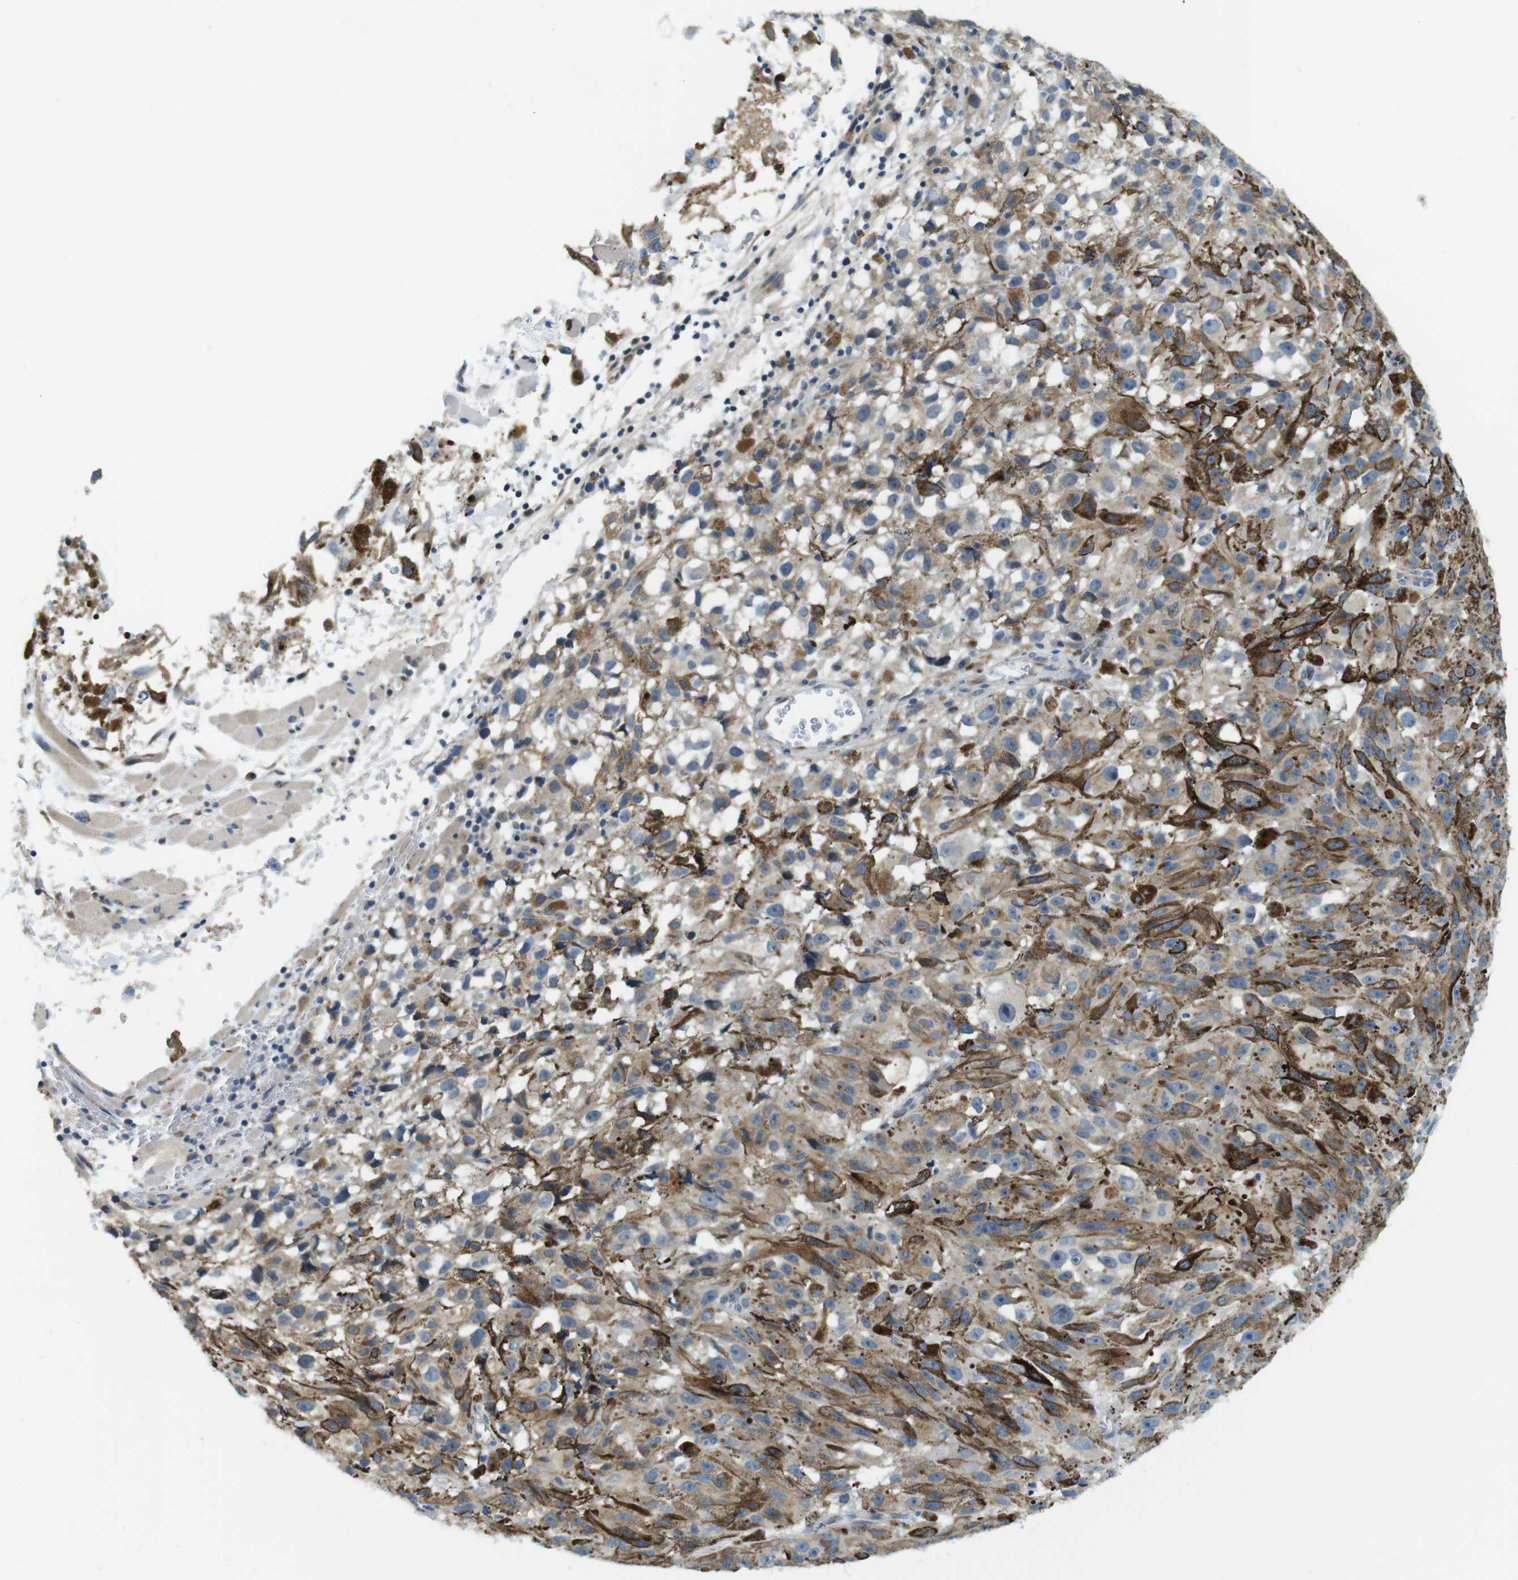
{"staining": {"intensity": "strong", "quantity": "25%-75%", "location": "cytoplasmic/membranous"}, "tissue": "melanoma", "cell_type": "Tumor cells", "image_type": "cancer", "snomed": [{"axis": "morphology", "description": "Malignant melanoma, NOS"}, {"axis": "topography", "description": "Skin"}], "caption": "Immunohistochemical staining of human melanoma shows high levels of strong cytoplasmic/membranous protein expression in about 25%-75% of tumor cells.", "gene": "ZDHHC3", "patient": {"sex": "female", "age": 104}}